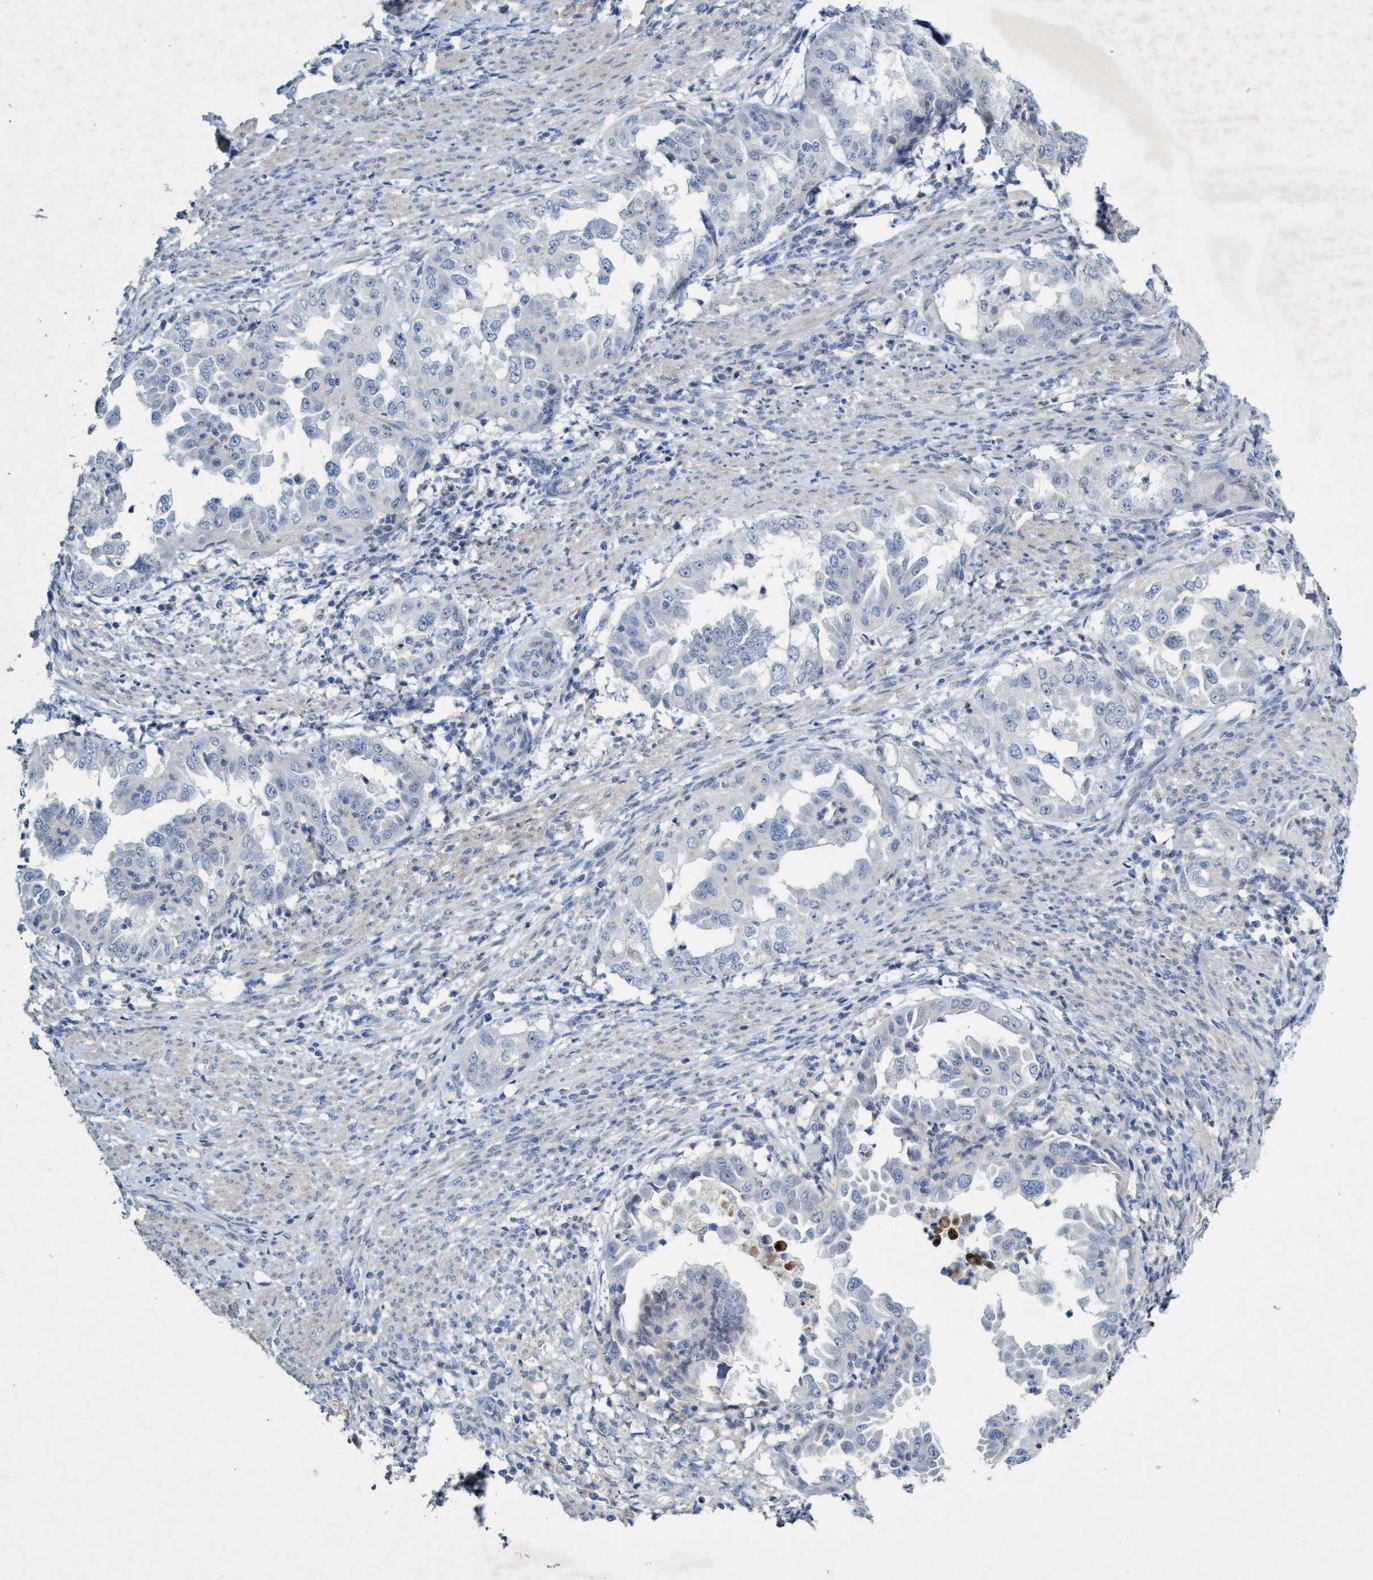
{"staining": {"intensity": "negative", "quantity": "none", "location": "none"}, "tissue": "endometrial cancer", "cell_type": "Tumor cells", "image_type": "cancer", "snomed": [{"axis": "morphology", "description": "Adenocarcinoma, NOS"}, {"axis": "topography", "description": "Endometrium"}], "caption": "Adenocarcinoma (endometrial) was stained to show a protein in brown. There is no significant positivity in tumor cells.", "gene": "RNF208", "patient": {"sex": "female", "age": 85}}